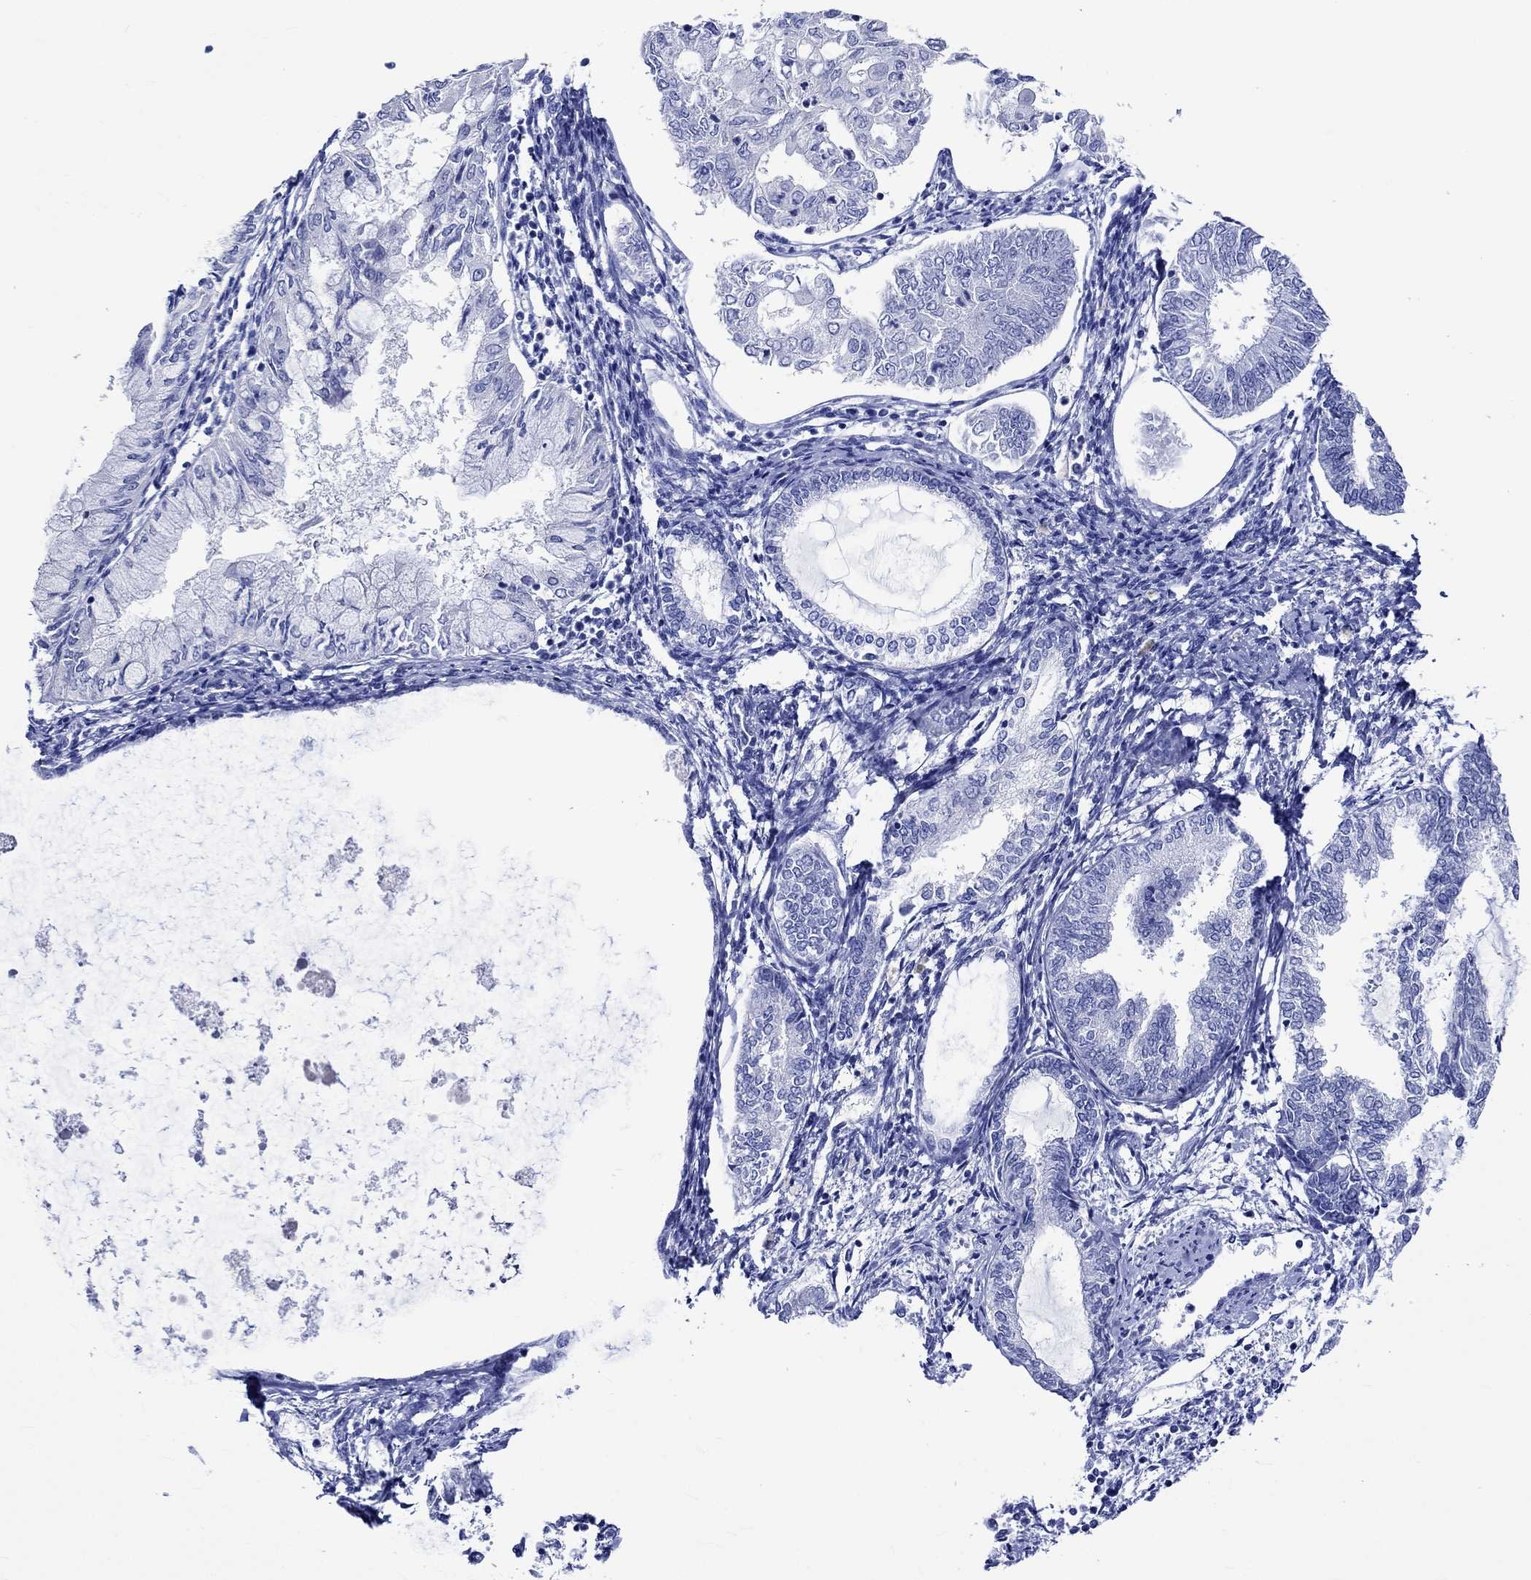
{"staining": {"intensity": "negative", "quantity": "none", "location": "none"}, "tissue": "endometrial cancer", "cell_type": "Tumor cells", "image_type": "cancer", "snomed": [{"axis": "morphology", "description": "Adenocarcinoma, NOS"}, {"axis": "topography", "description": "Endometrium"}], "caption": "DAB (3,3'-diaminobenzidine) immunohistochemical staining of human endometrial cancer demonstrates no significant staining in tumor cells.", "gene": "HARBI1", "patient": {"sex": "female", "age": 68}}